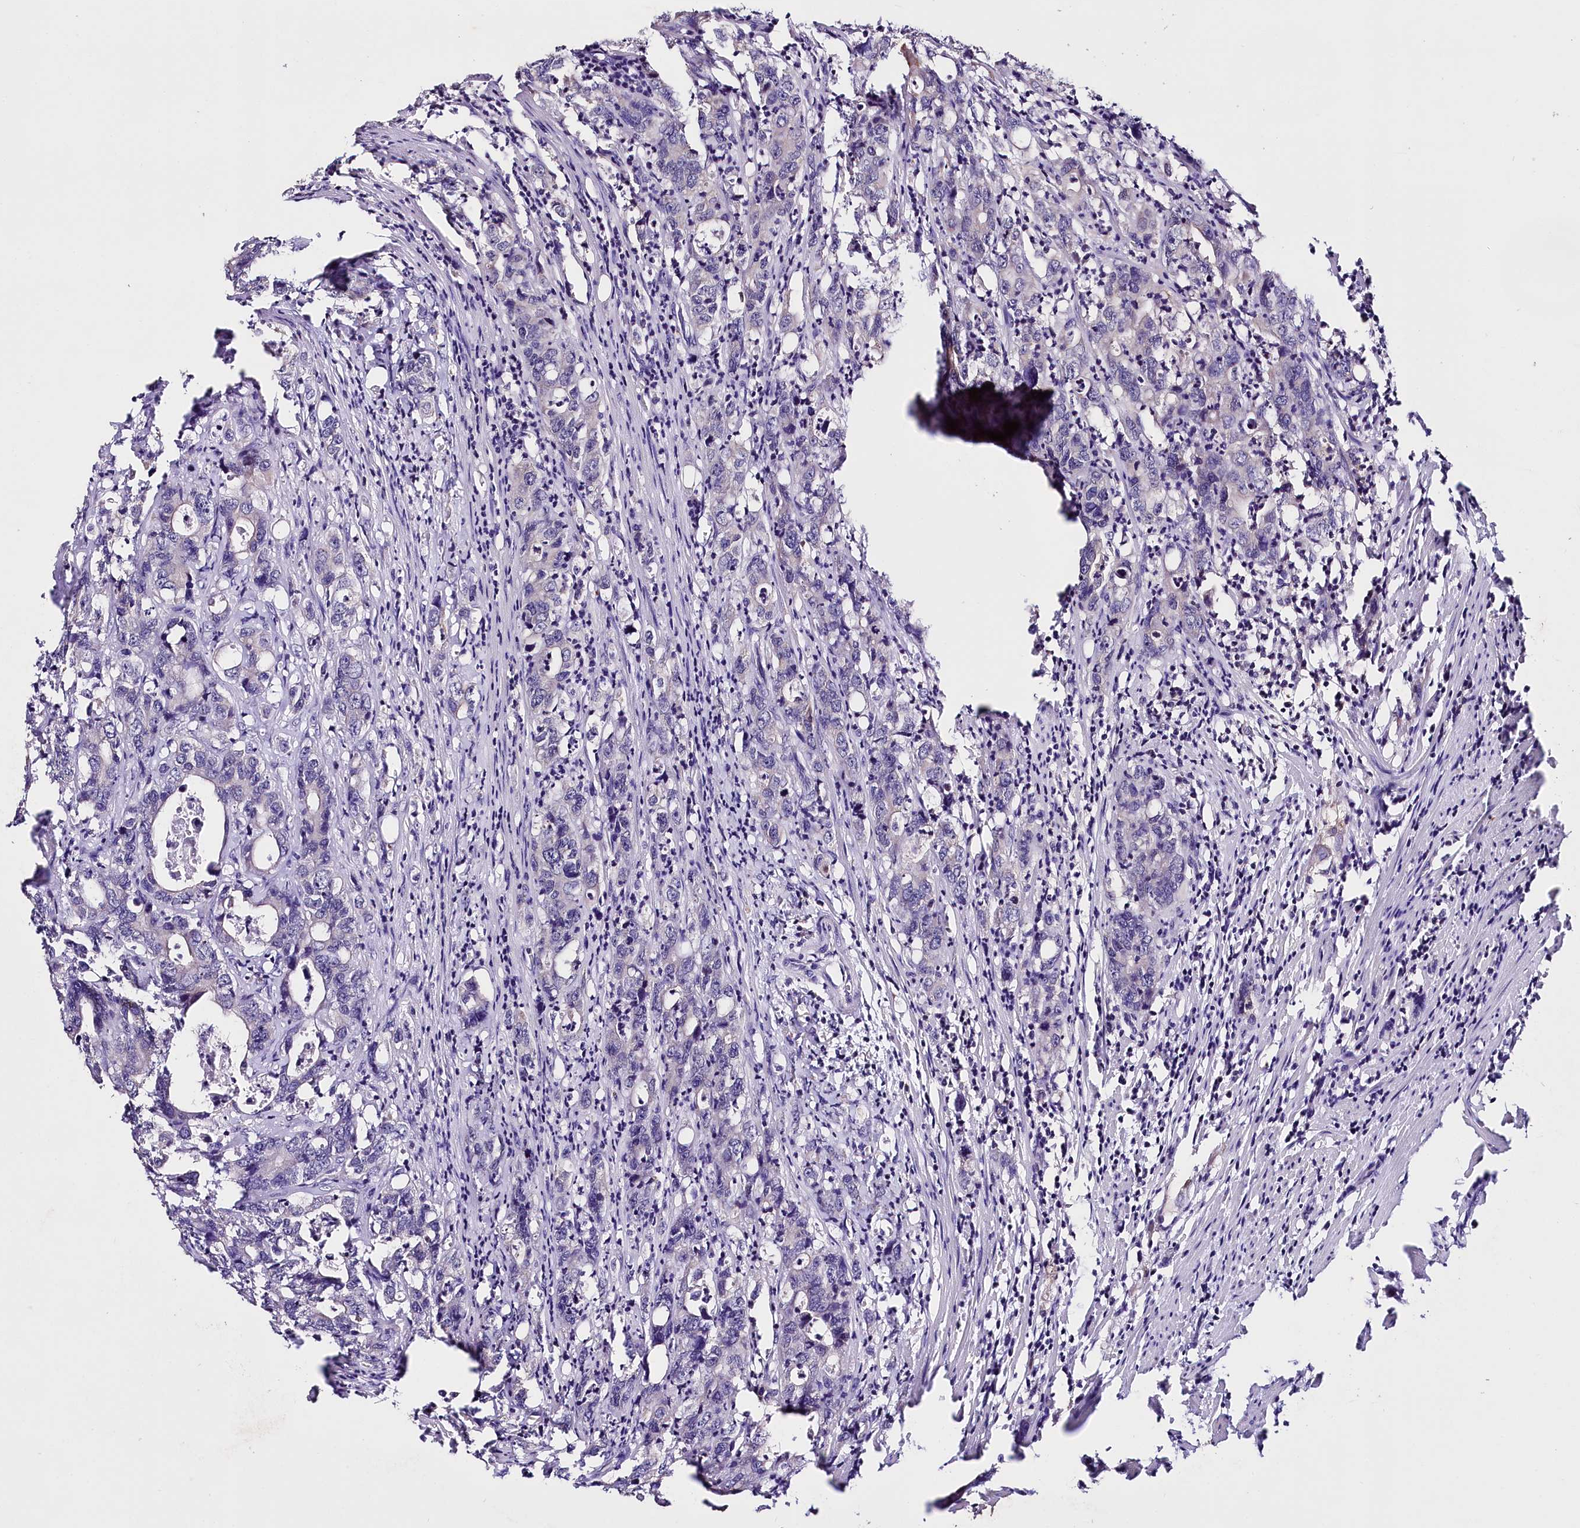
{"staining": {"intensity": "negative", "quantity": "none", "location": "none"}, "tissue": "colorectal cancer", "cell_type": "Tumor cells", "image_type": "cancer", "snomed": [{"axis": "morphology", "description": "Adenocarcinoma, NOS"}, {"axis": "topography", "description": "Colon"}], "caption": "Protein analysis of colorectal cancer displays no significant staining in tumor cells.", "gene": "TAFAZZIN", "patient": {"sex": "female", "age": 75}}